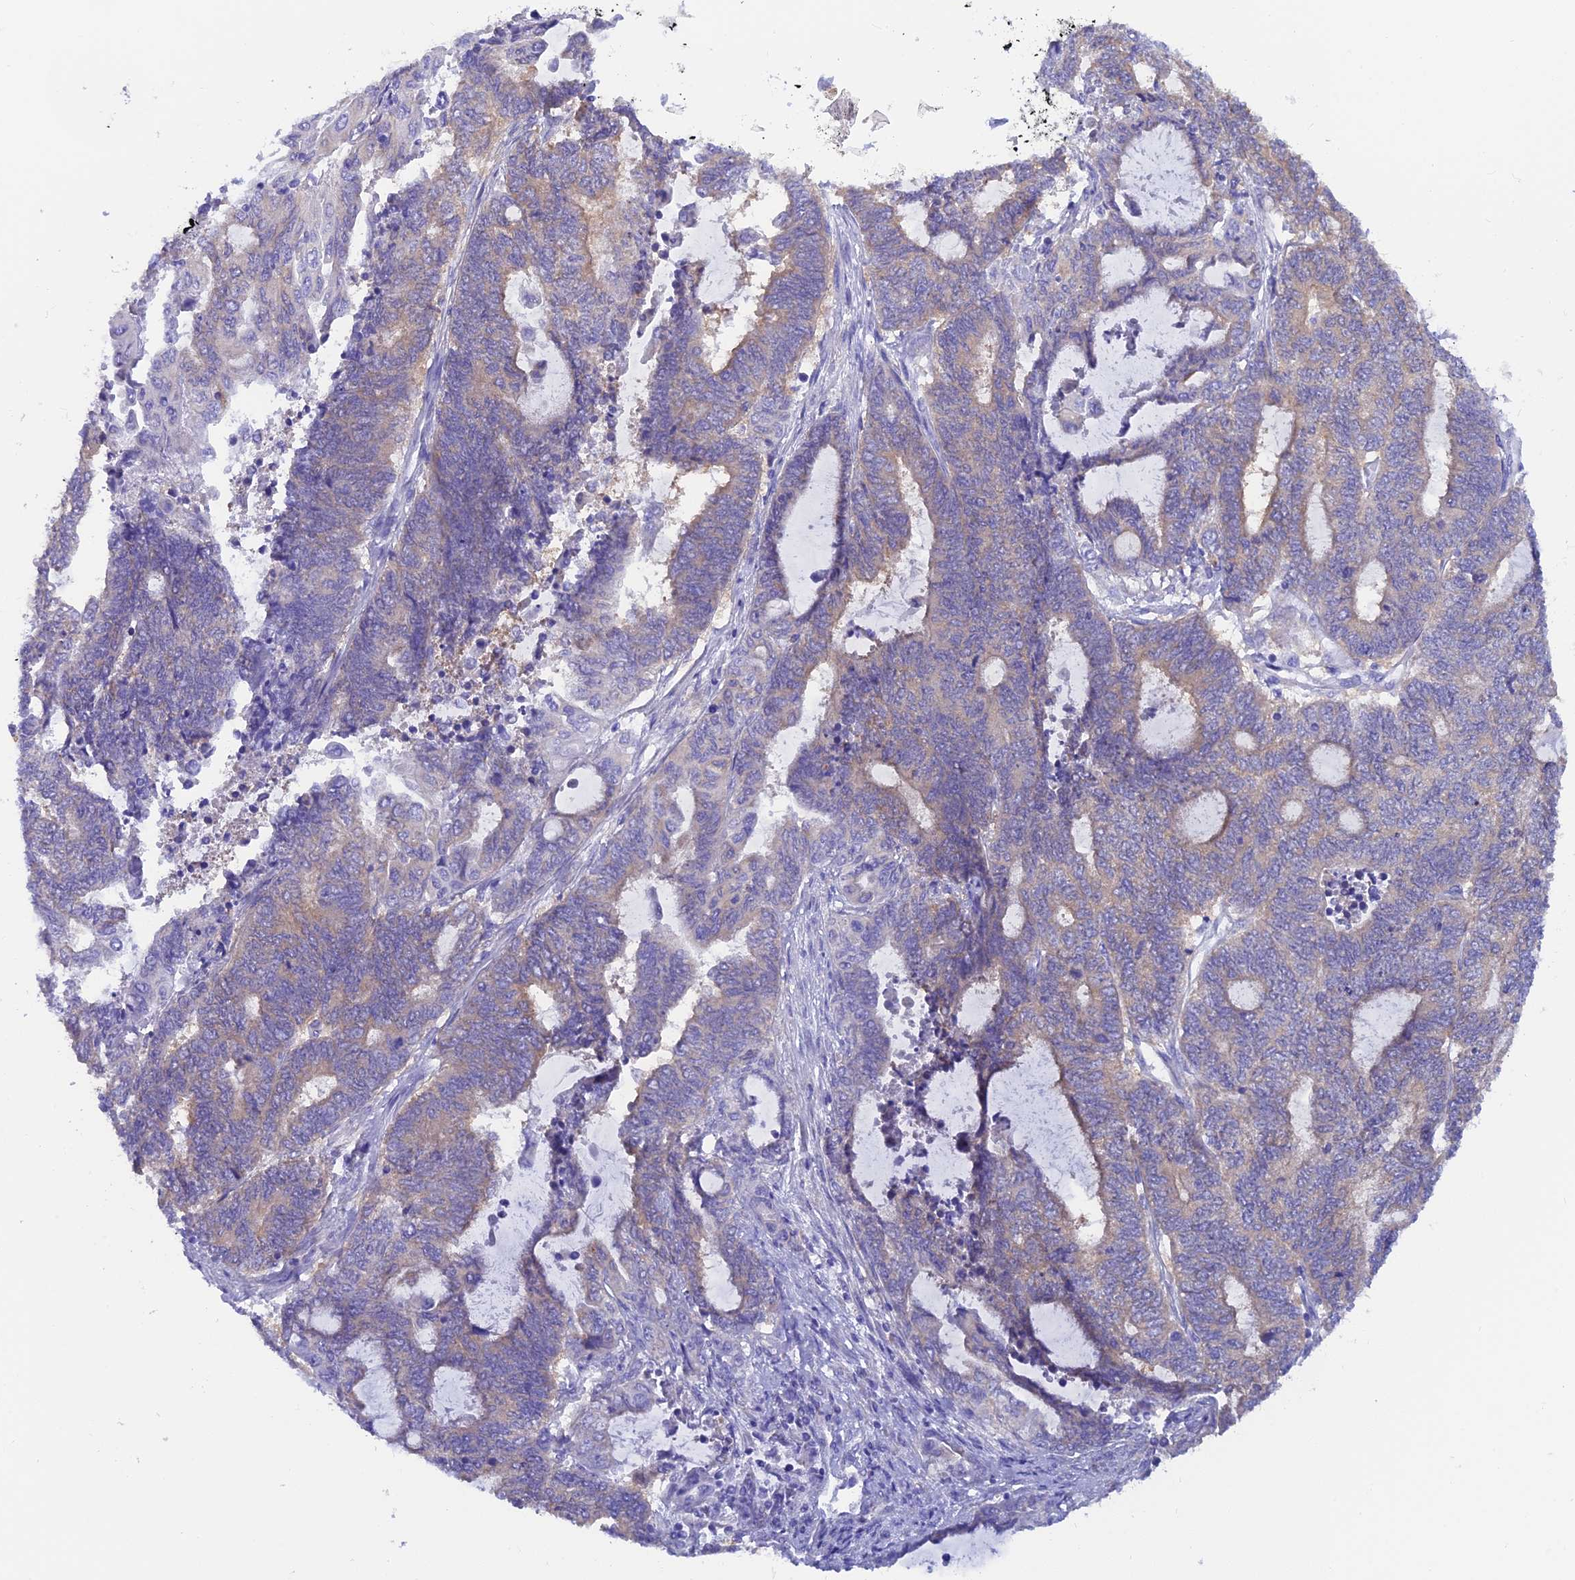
{"staining": {"intensity": "weak", "quantity": "25%-75%", "location": "cytoplasmic/membranous"}, "tissue": "endometrial cancer", "cell_type": "Tumor cells", "image_type": "cancer", "snomed": [{"axis": "morphology", "description": "Adenocarcinoma, NOS"}, {"axis": "topography", "description": "Uterus"}, {"axis": "topography", "description": "Endometrium"}], "caption": "Immunohistochemical staining of endometrial cancer (adenocarcinoma) reveals weak cytoplasmic/membranous protein expression in approximately 25%-75% of tumor cells.", "gene": "LZTFL1", "patient": {"sex": "female", "age": 70}}